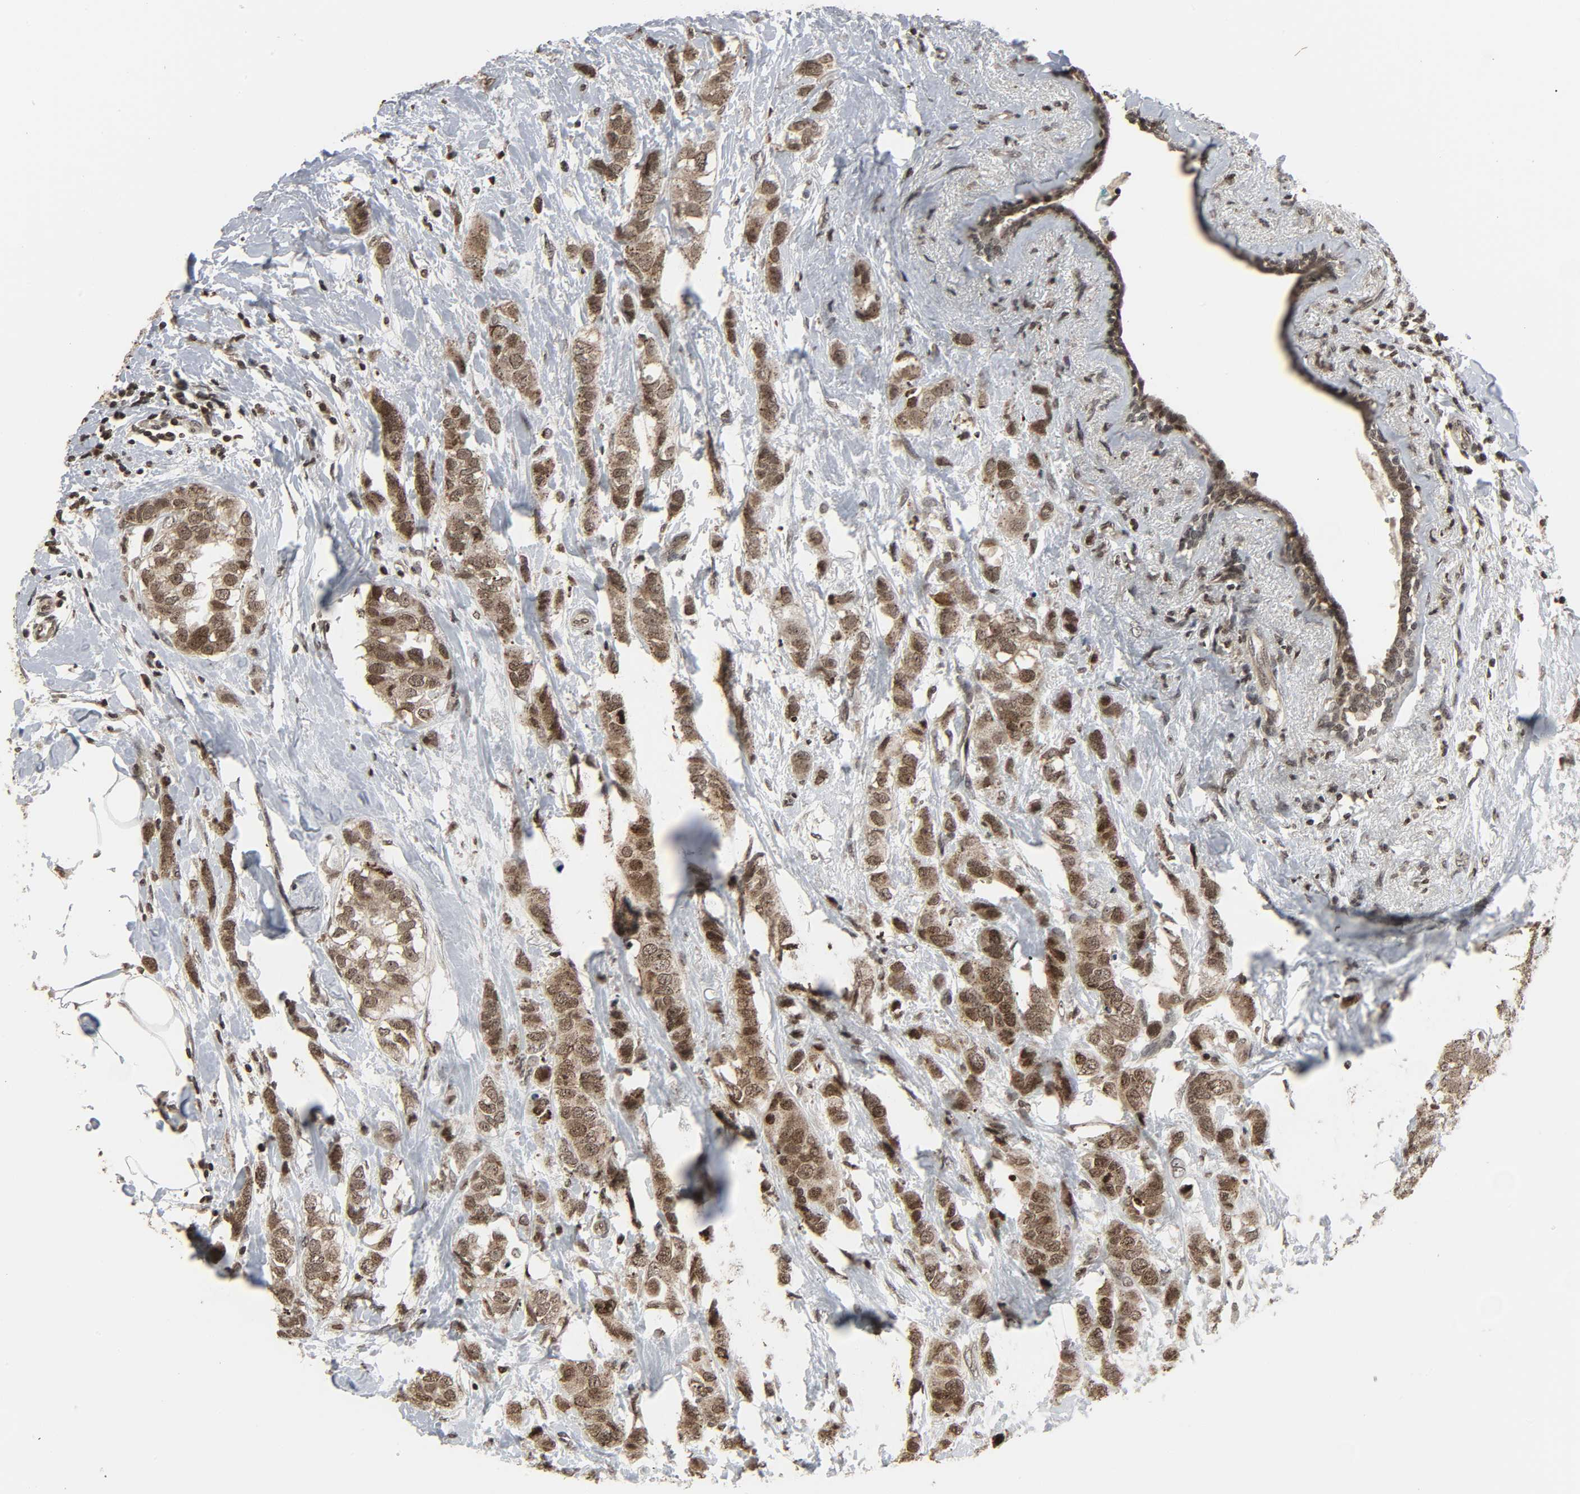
{"staining": {"intensity": "moderate", "quantity": ">75%", "location": "nuclear"}, "tissue": "breast cancer", "cell_type": "Tumor cells", "image_type": "cancer", "snomed": [{"axis": "morphology", "description": "Normal tissue, NOS"}, {"axis": "morphology", "description": "Duct carcinoma"}, {"axis": "topography", "description": "Breast"}], "caption": "About >75% of tumor cells in human breast cancer exhibit moderate nuclear protein expression as visualized by brown immunohistochemical staining.", "gene": "XRCC1", "patient": {"sex": "female", "age": 50}}